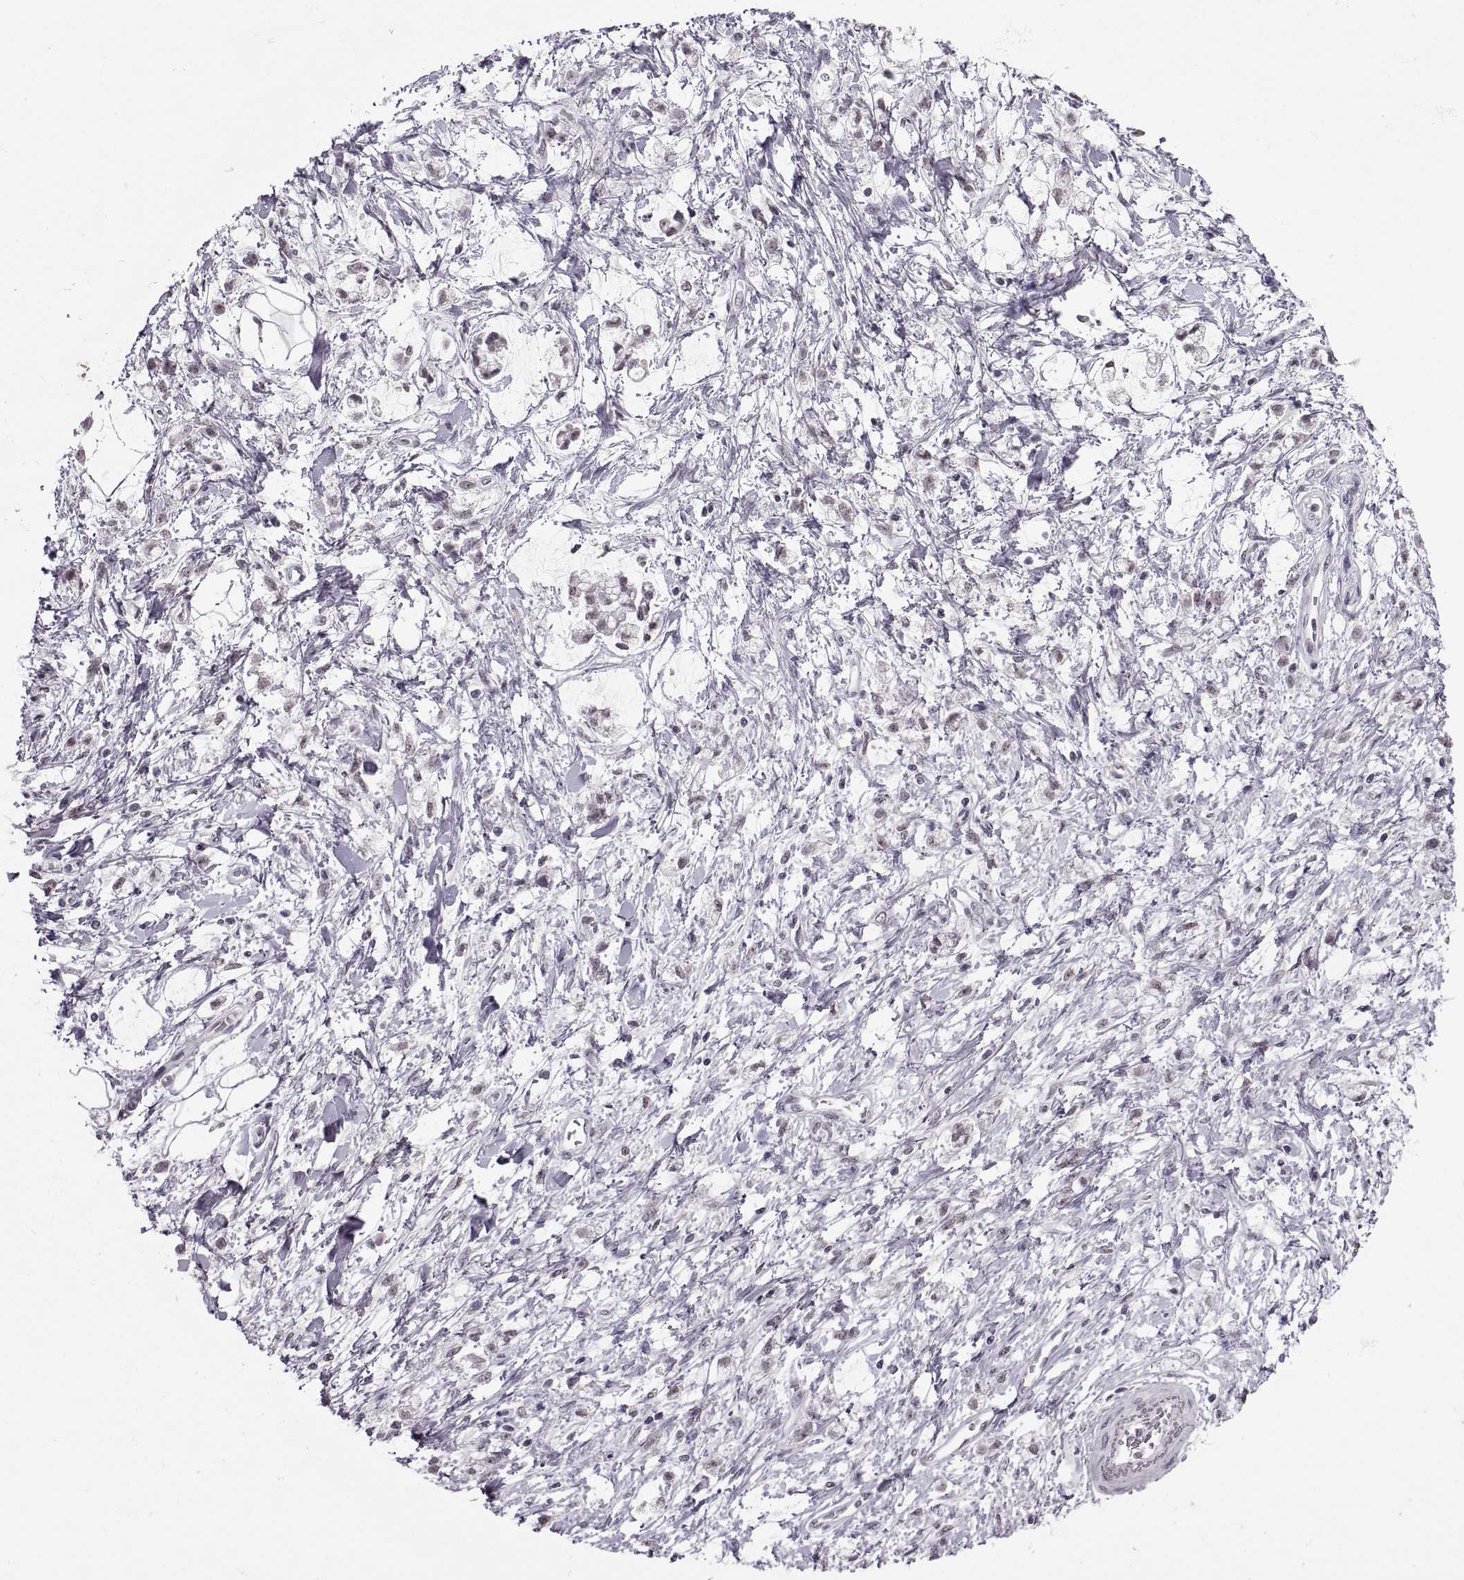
{"staining": {"intensity": "negative", "quantity": "none", "location": "none"}, "tissue": "stomach cancer", "cell_type": "Tumor cells", "image_type": "cancer", "snomed": [{"axis": "morphology", "description": "Adenocarcinoma, NOS"}, {"axis": "topography", "description": "Stomach"}], "caption": "This micrograph is of stomach adenocarcinoma stained with immunohistochemistry (IHC) to label a protein in brown with the nuclei are counter-stained blue. There is no expression in tumor cells.", "gene": "OTP", "patient": {"sex": "female", "age": 60}}